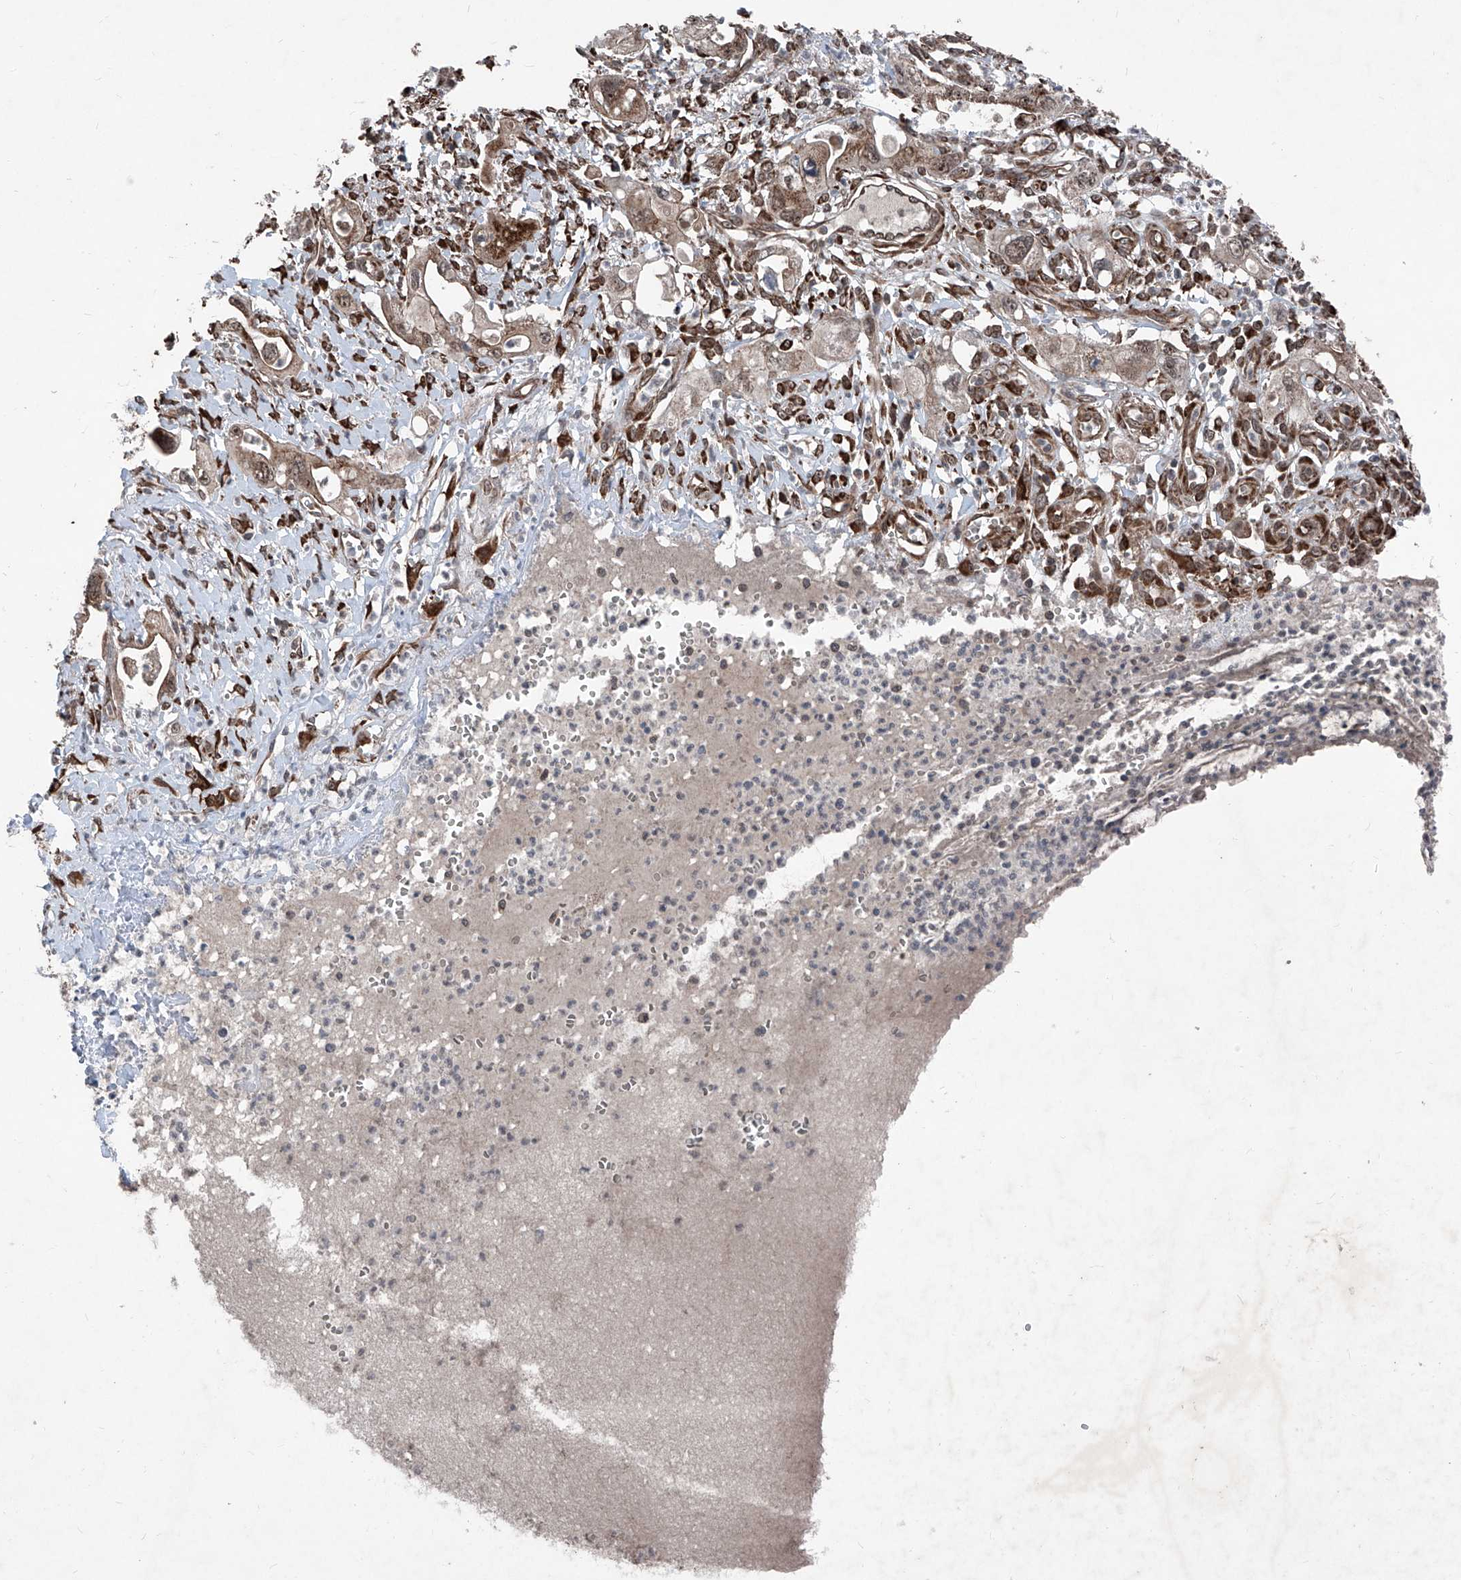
{"staining": {"intensity": "moderate", "quantity": ">75%", "location": "cytoplasmic/membranous,nuclear"}, "tissue": "pancreatic cancer", "cell_type": "Tumor cells", "image_type": "cancer", "snomed": [{"axis": "morphology", "description": "Adenocarcinoma, NOS"}, {"axis": "topography", "description": "Pancreas"}], "caption": "Immunohistochemistry micrograph of neoplastic tissue: human pancreatic cancer stained using immunohistochemistry exhibits medium levels of moderate protein expression localized specifically in the cytoplasmic/membranous and nuclear of tumor cells, appearing as a cytoplasmic/membranous and nuclear brown color.", "gene": "COA7", "patient": {"sex": "male", "age": 68}}